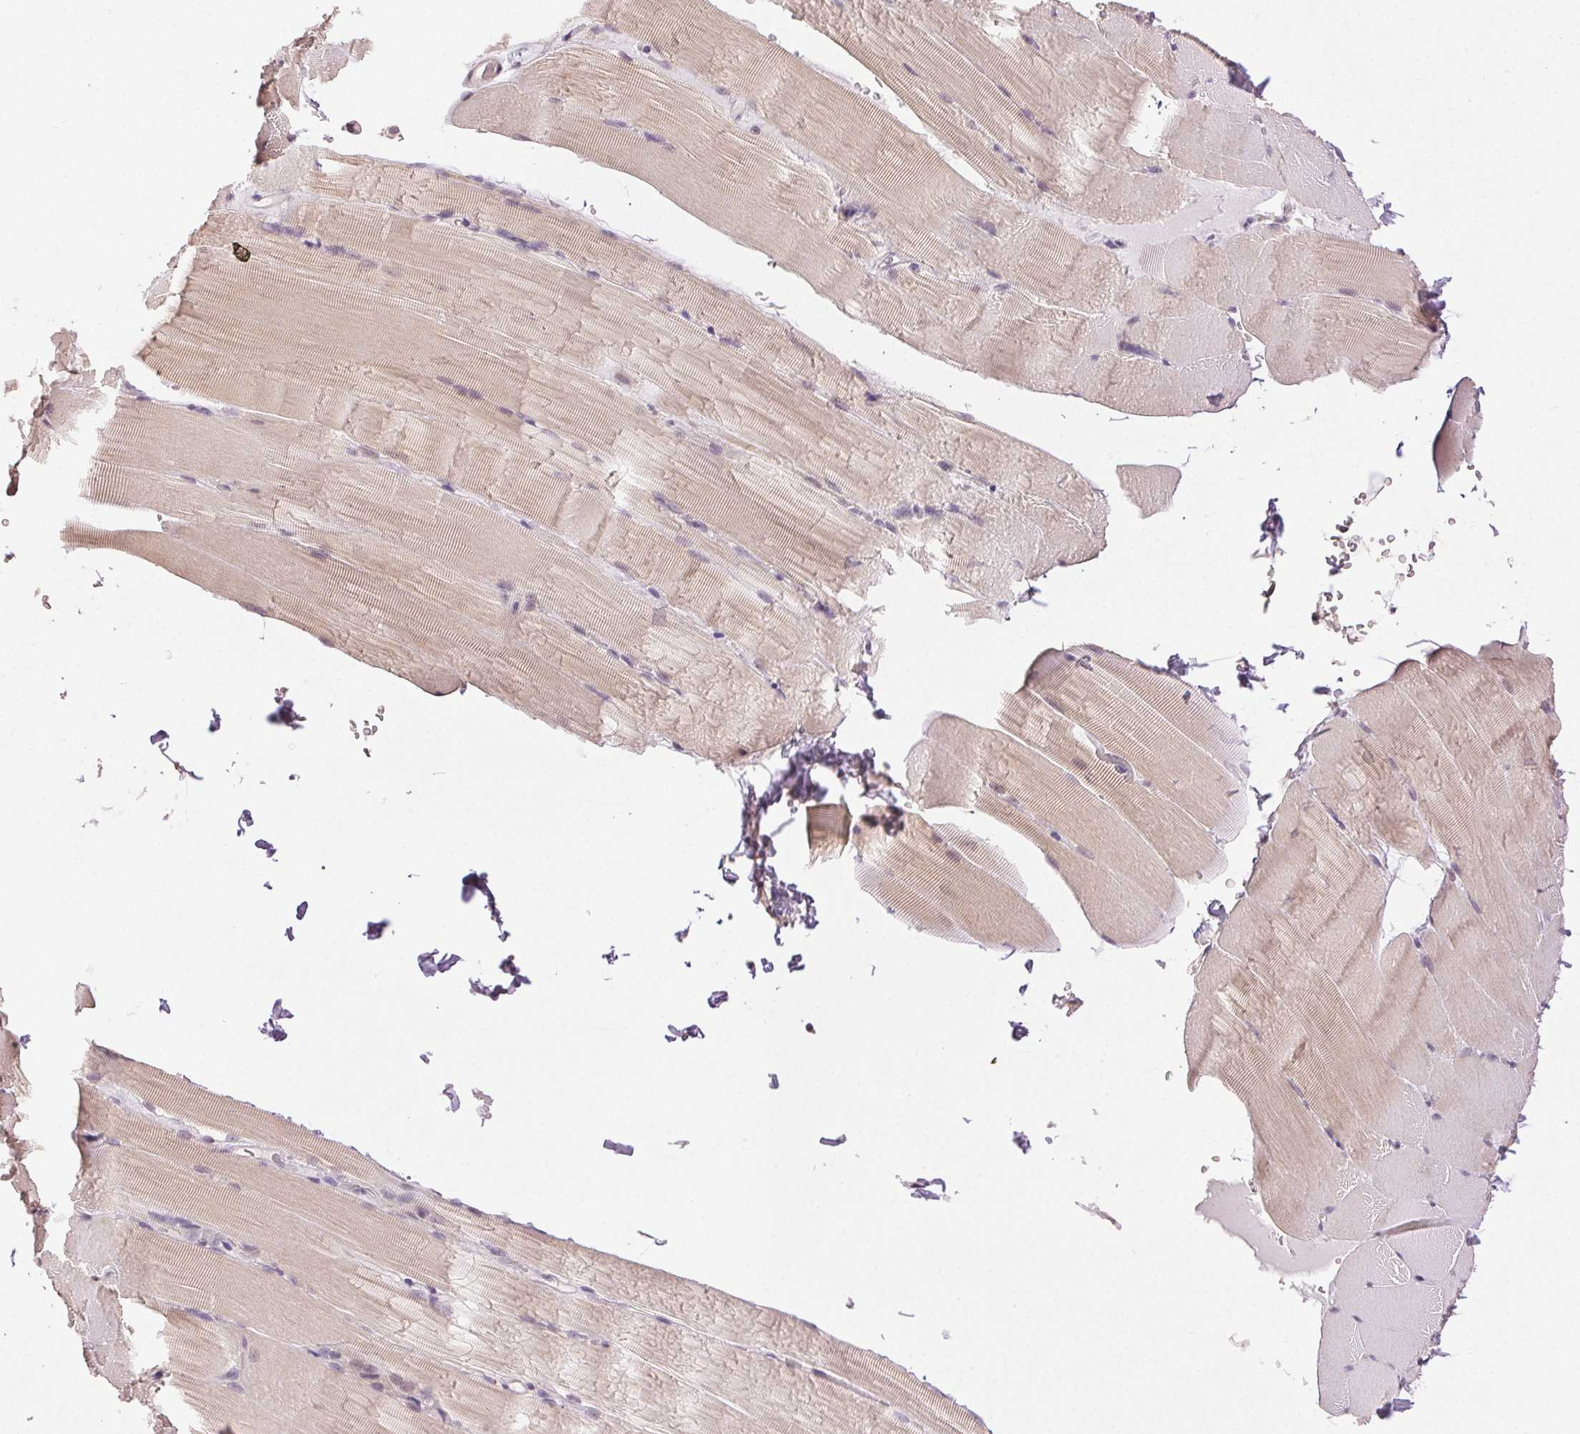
{"staining": {"intensity": "weak", "quantity": "<25%", "location": "nuclear"}, "tissue": "skeletal muscle", "cell_type": "Myocytes", "image_type": "normal", "snomed": [{"axis": "morphology", "description": "Normal tissue, NOS"}, {"axis": "topography", "description": "Skeletal muscle"}], "caption": "Immunohistochemistry (IHC) of benign skeletal muscle exhibits no positivity in myocytes.", "gene": "PLCB1", "patient": {"sex": "female", "age": 37}}